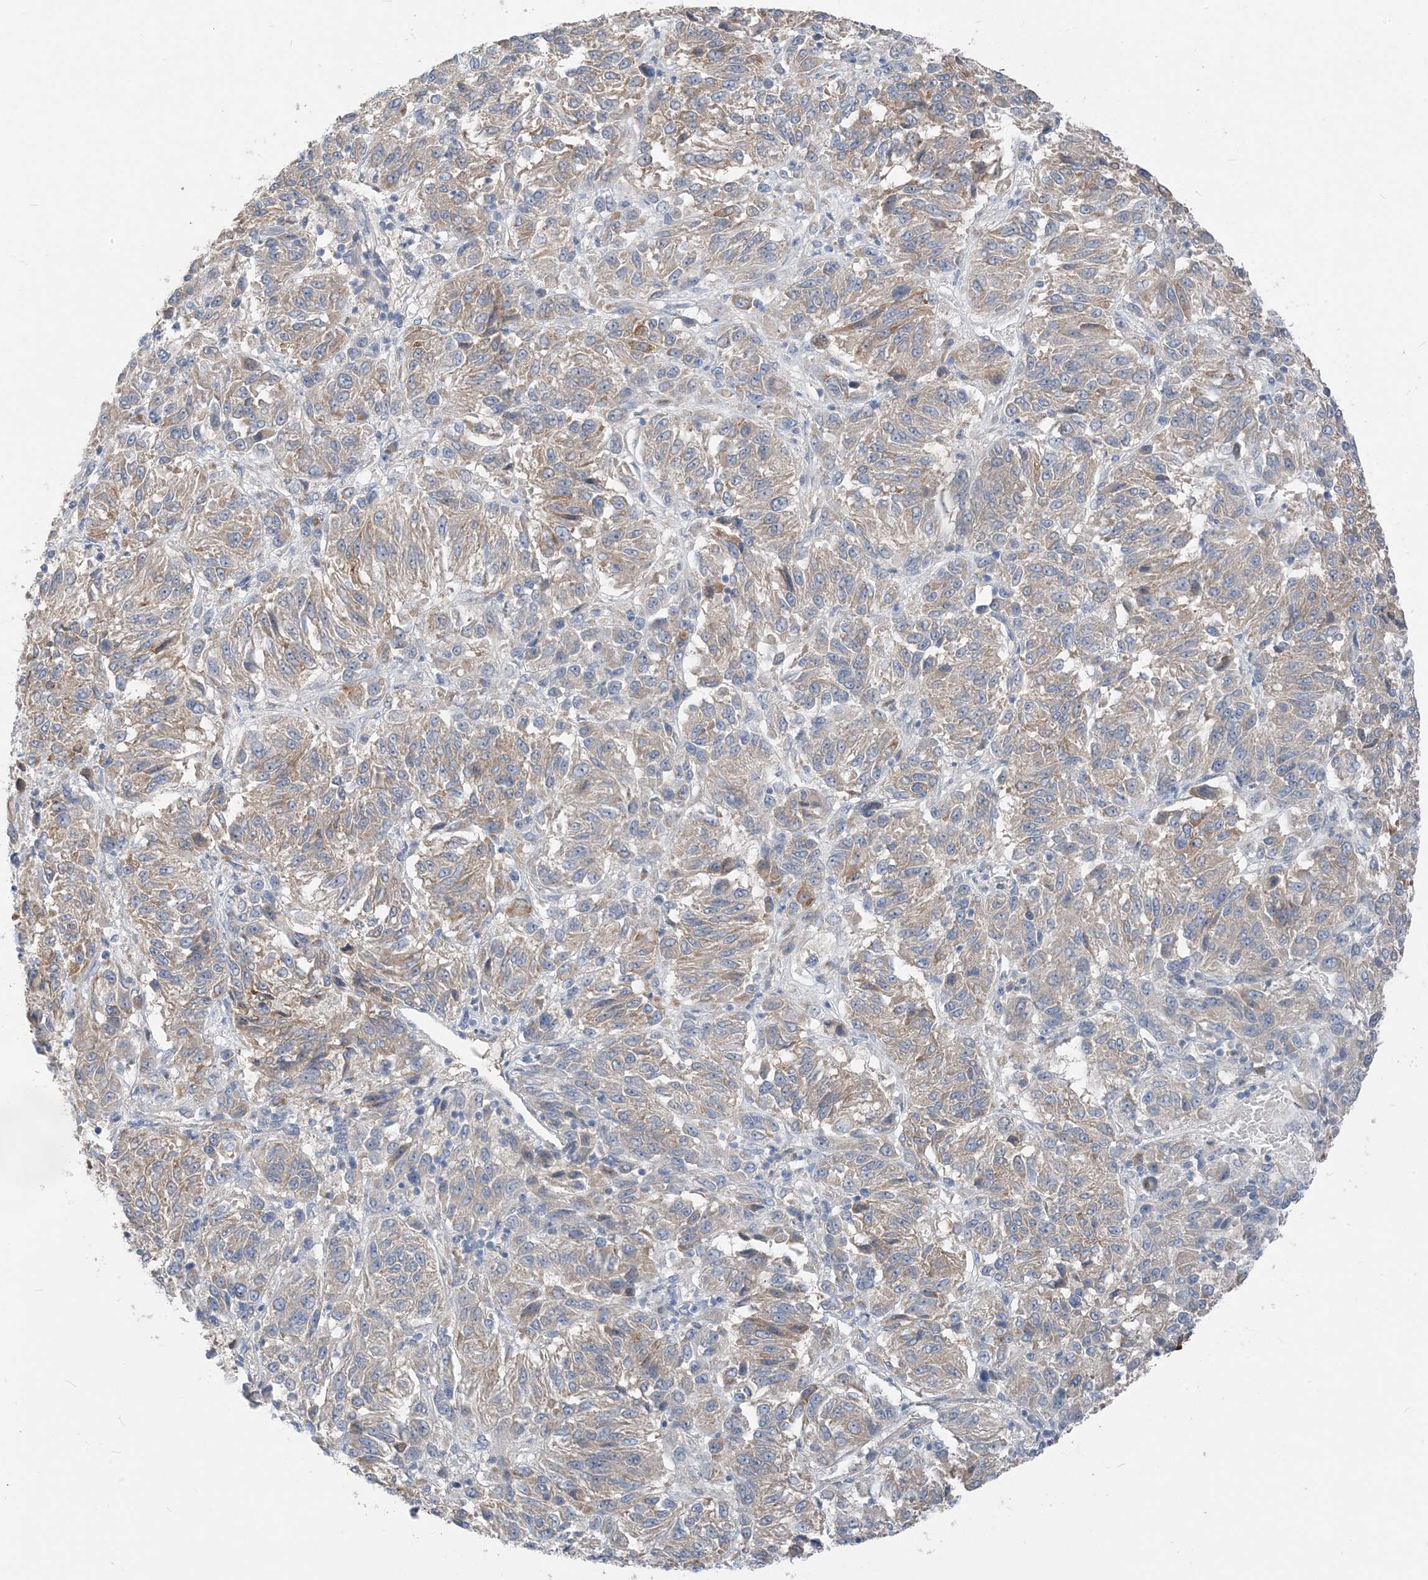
{"staining": {"intensity": "weak", "quantity": "25%-75%", "location": "cytoplasmic/membranous"}, "tissue": "melanoma", "cell_type": "Tumor cells", "image_type": "cancer", "snomed": [{"axis": "morphology", "description": "Malignant melanoma, Metastatic site"}, {"axis": "topography", "description": "Lung"}], "caption": "High-magnification brightfield microscopy of malignant melanoma (metastatic site) stained with DAB (brown) and counterstained with hematoxylin (blue). tumor cells exhibit weak cytoplasmic/membranous expression is present in about25%-75% of cells.", "gene": "NCOA7", "patient": {"sex": "male", "age": 64}}